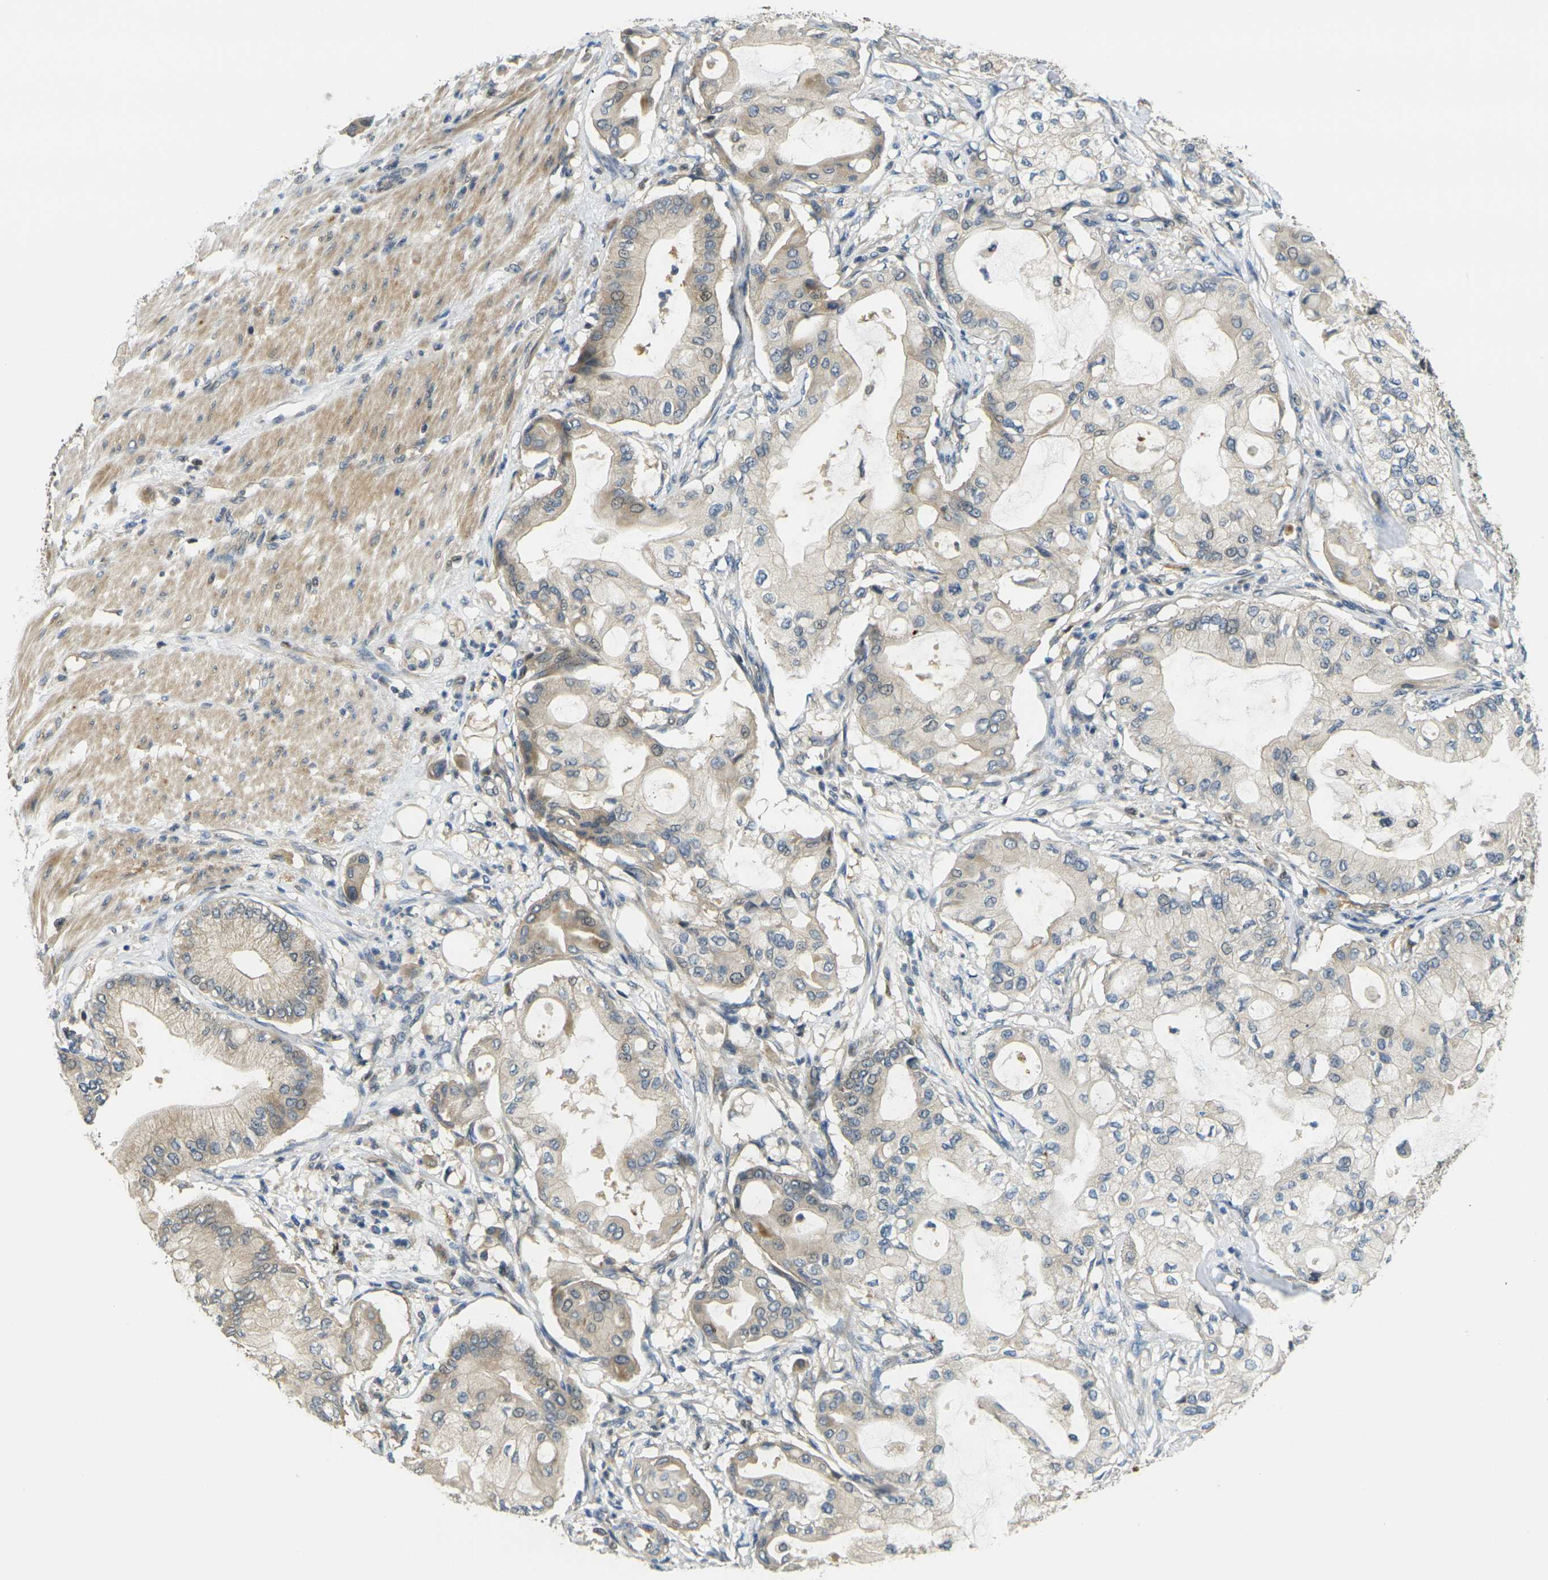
{"staining": {"intensity": "weak", "quantity": ">75%", "location": "cytoplasmic/membranous"}, "tissue": "pancreatic cancer", "cell_type": "Tumor cells", "image_type": "cancer", "snomed": [{"axis": "morphology", "description": "Adenocarcinoma, NOS"}, {"axis": "morphology", "description": "Adenocarcinoma, metastatic, NOS"}, {"axis": "topography", "description": "Lymph node"}, {"axis": "topography", "description": "Pancreas"}, {"axis": "topography", "description": "Duodenum"}], "caption": "Immunohistochemical staining of pancreatic cancer (adenocarcinoma) shows low levels of weak cytoplasmic/membranous protein positivity in about >75% of tumor cells.", "gene": "KLHL8", "patient": {"sex": "female", "age": 64}}